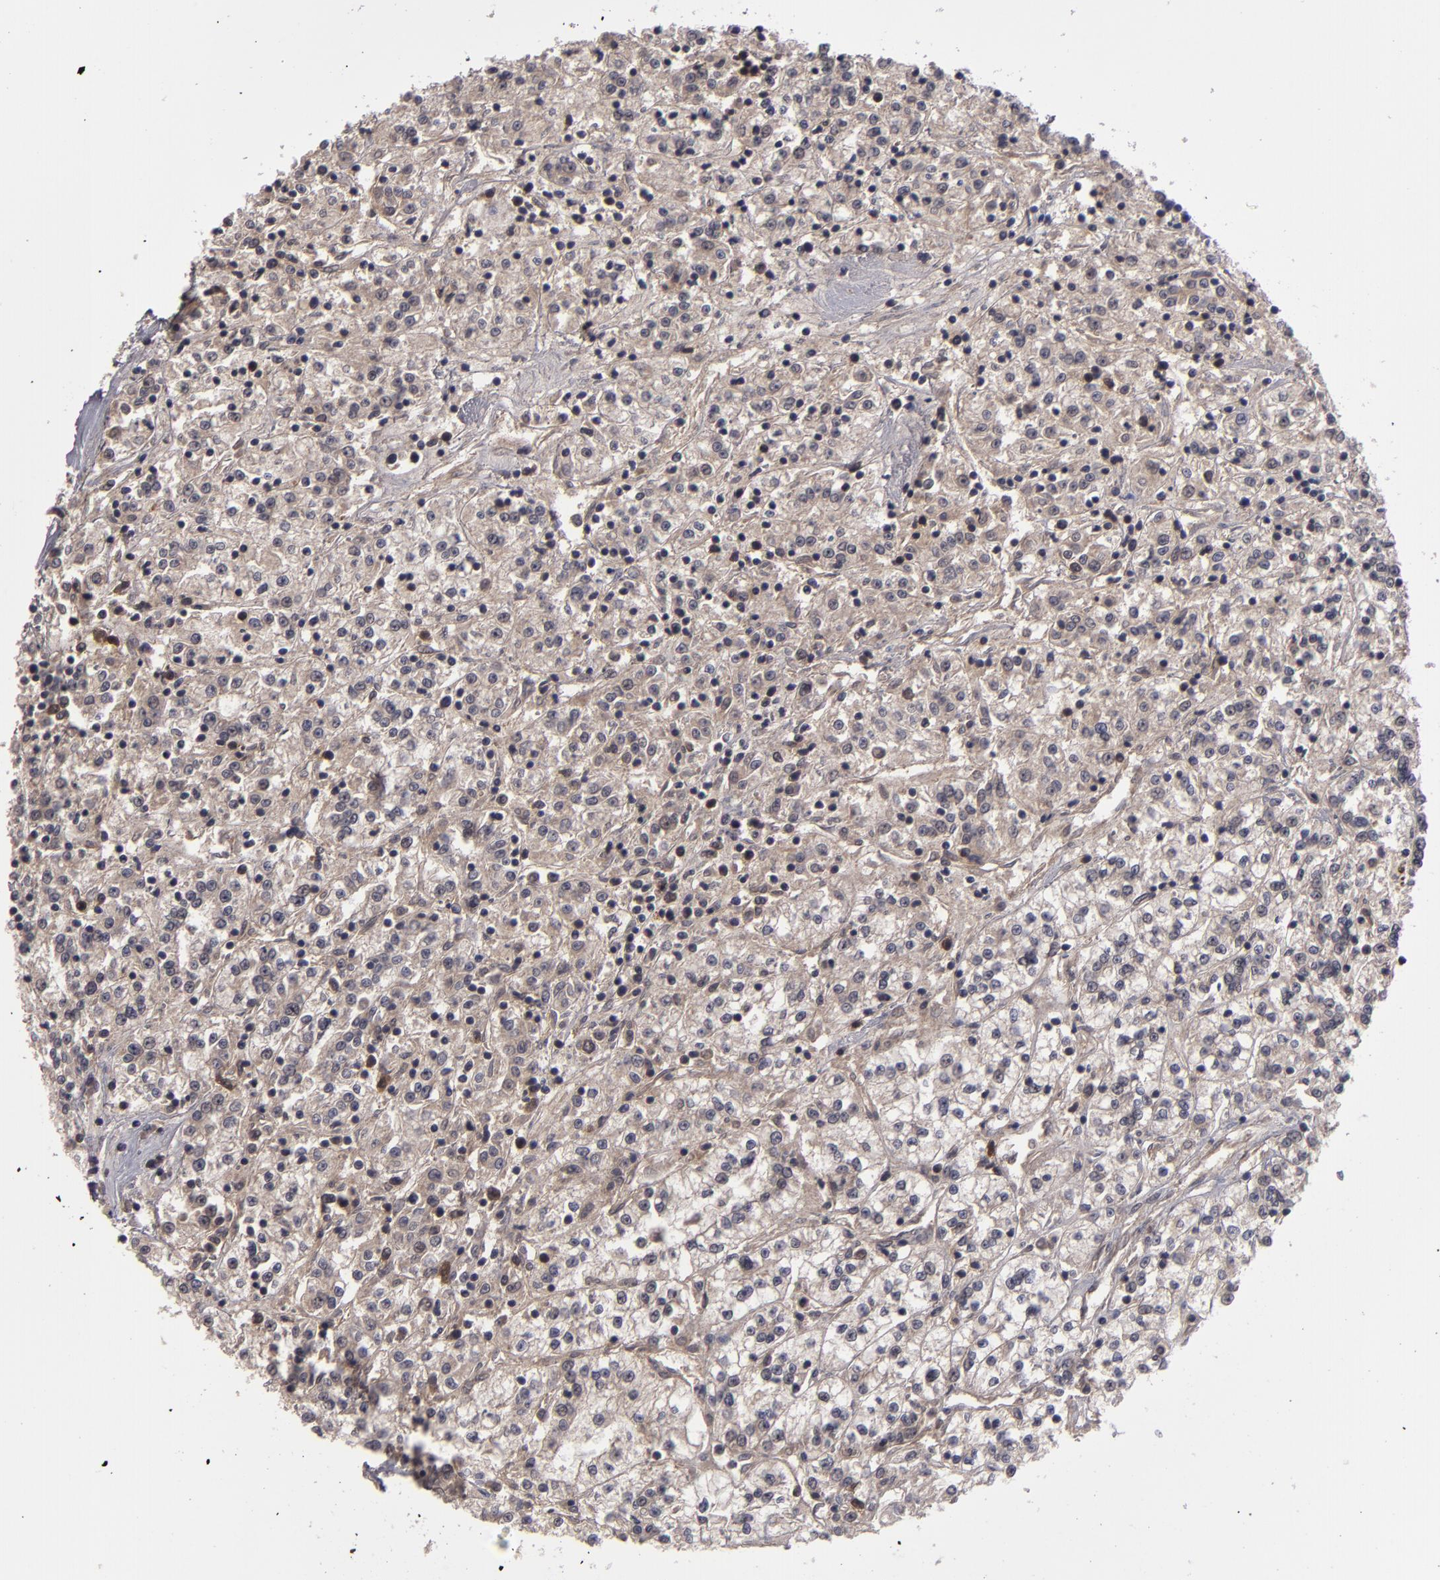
{"staining": {"intensity": "moderate", "quantity": ">75%", "location": "cytoplasmic/membranous"}, "tissue": "renal cancer", "cell_type": "Tumor cells", "image_type": "cancer", "snomed": [{"axis": "morphology", "description": "Adenocarcinoma, NOS"}, {"axis": "topography", "description": "Kidney"}], "caption": "This is an image of IHC staining of adenocarcinoma (renal), which shows moderate expression in the cytoplasmic/membranous of tumor cells.", "gene": "TYMS", "patient": {"sex": "female", "age": 76}}